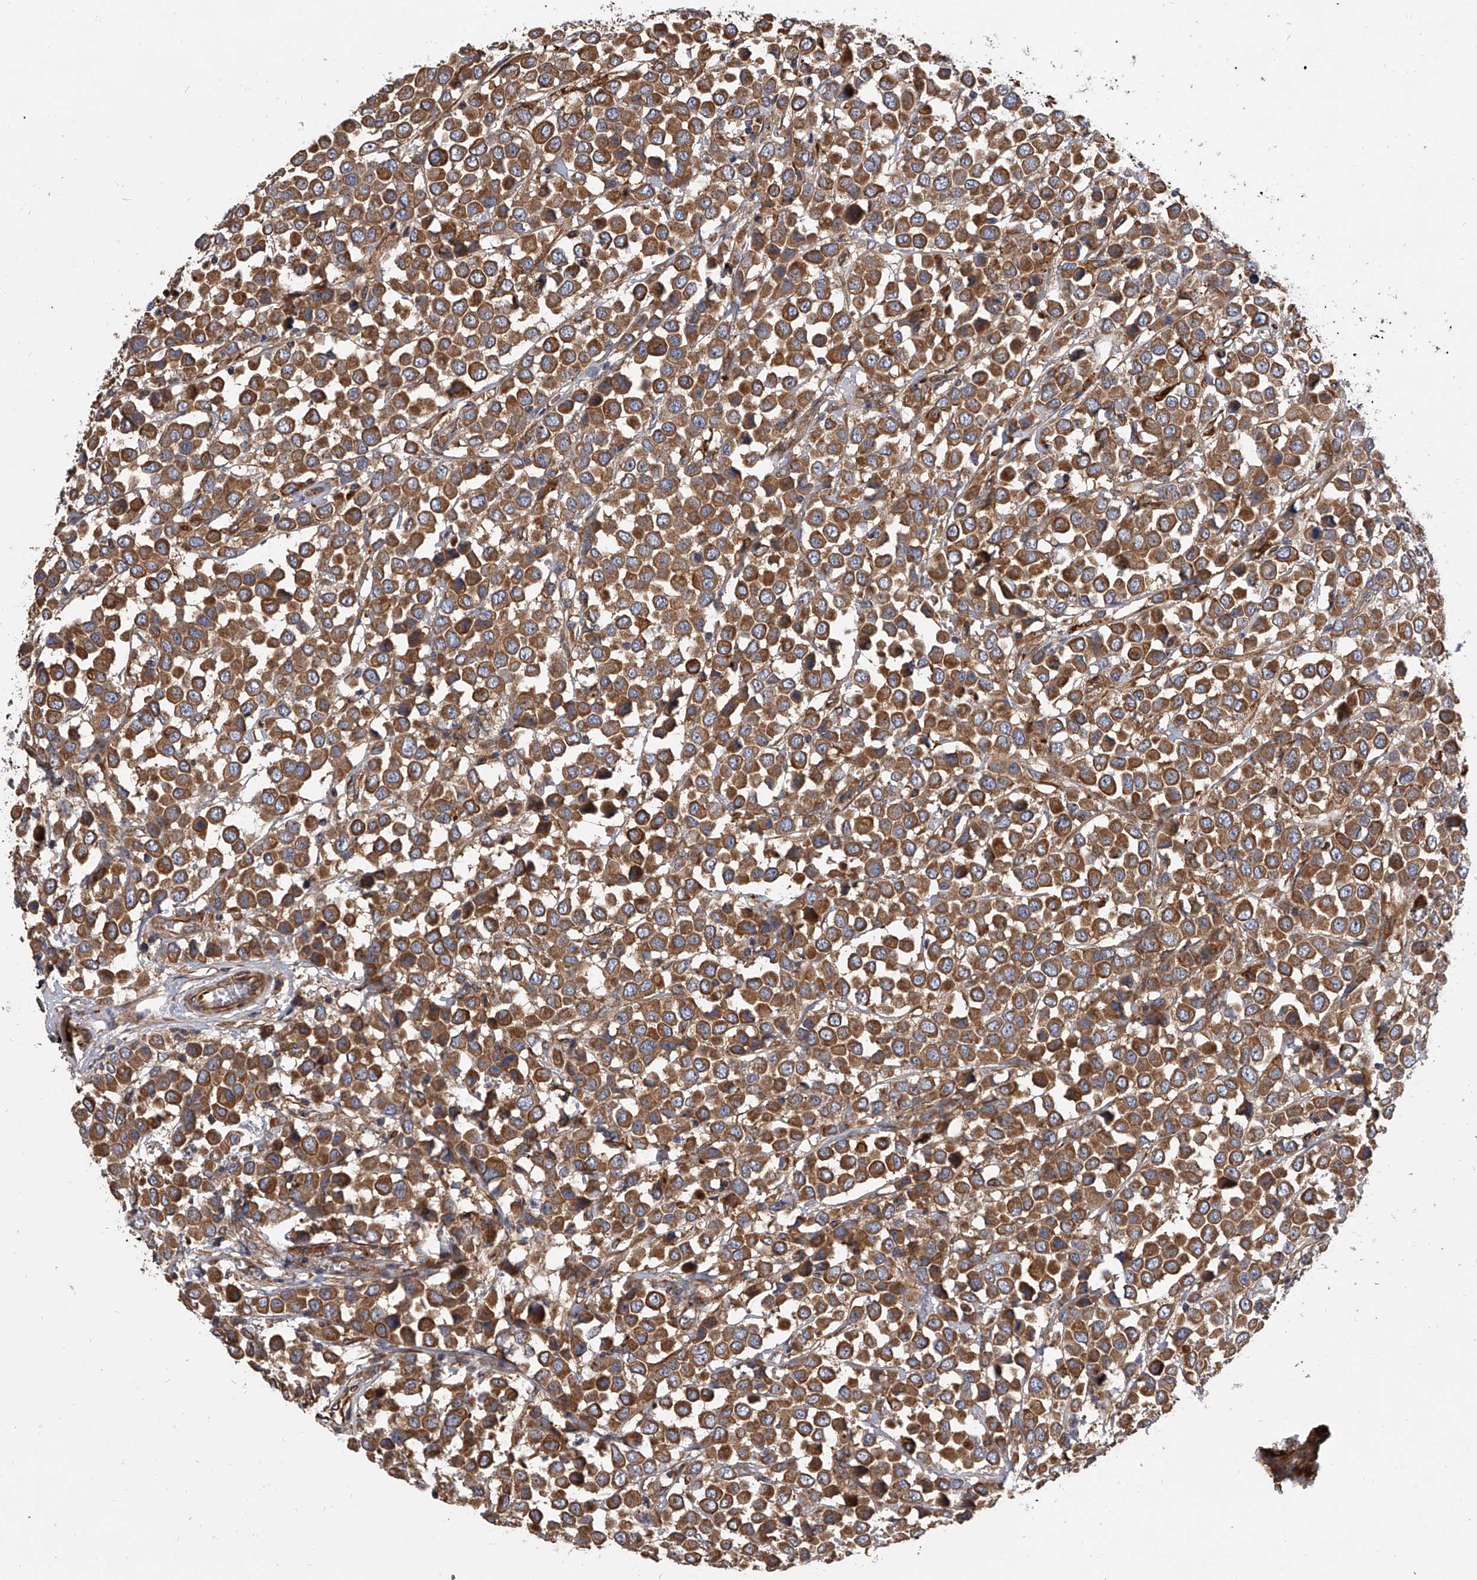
{"staining": {"intensity": "moderate", "quantity": ">75%", "location": "cytoplasmic/membranous"}, "tissue": "breast cancer", "cell_type": "Tumor cells", "image_type": "cancer", "snomed": [{"axis": "morphology", "description": "Duct carcinoma"}, {"axis": "topography", "description": "Breast"}], "caption": "Intraductal carcinoma (breast) stained for a protein reveals moderate cytoplasmic/membranous positivity in tumor cells.", "gene": "EXOC4", "patient": {"sex": "female", "age": 61}}